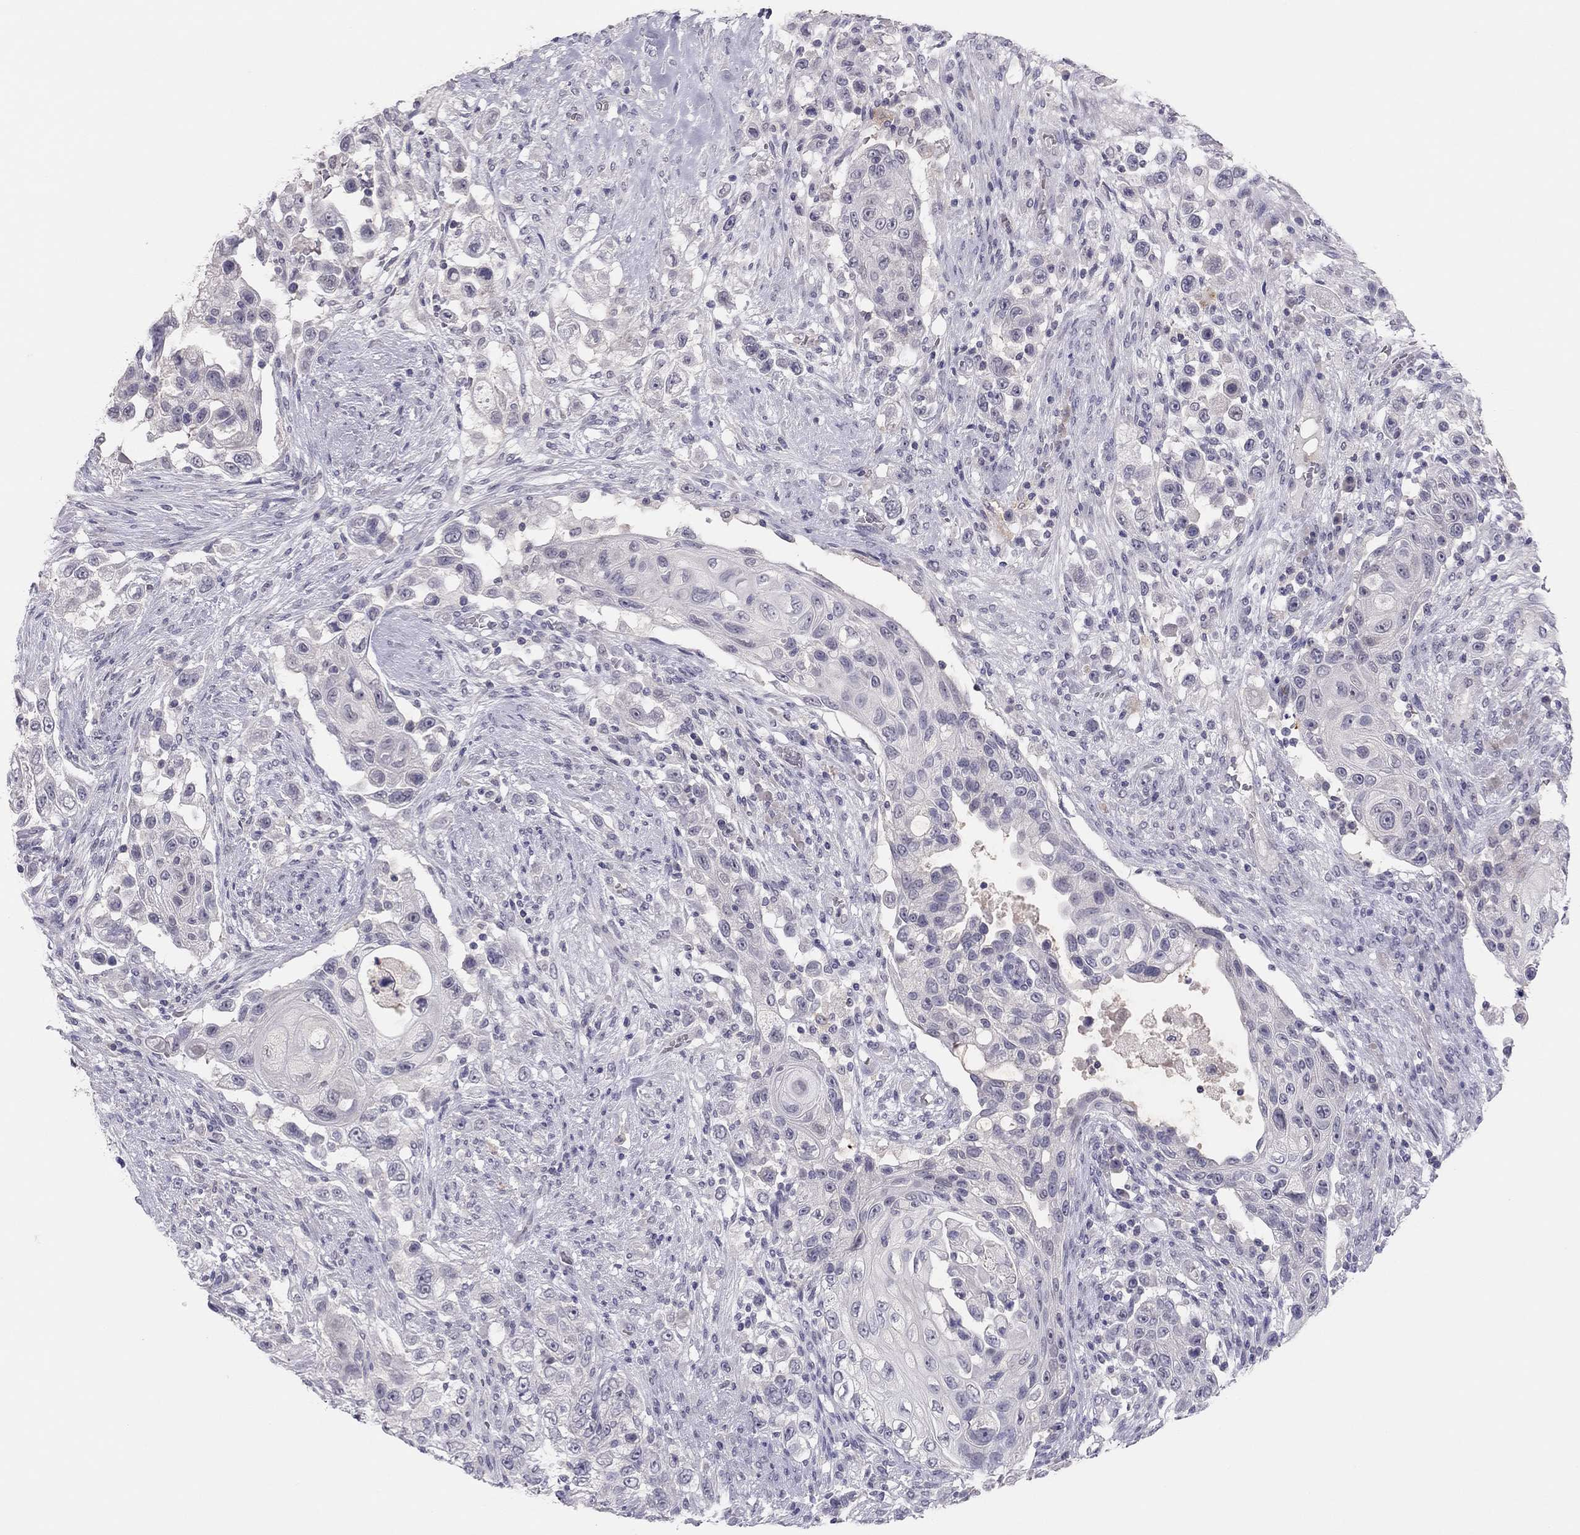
{"staining": {"intensity": "negative", "quantity": "none", "location": "none"}, "tissue": "urothelial cancer", "cell_type": "Tumor cells", "image_type": "cancer", "snomed": [{"axis": "morphology", "description": "Urothelial carcinoma, High grade"}, {"axis": "topography", "description": "Urinary bladder"}], "caption": "An immunohistochemistry photomicrograph of urothelial carcinoma (high-grade) is shown. There is no staining in tumor cells of urothelial carcinoma (high-grade). The staining is performed using DAB brown chromogen with nuclei counter-stained in using hematoxylin.", "gene": "ADORA2A", "patient": {"sex": "female", "age": 56}}